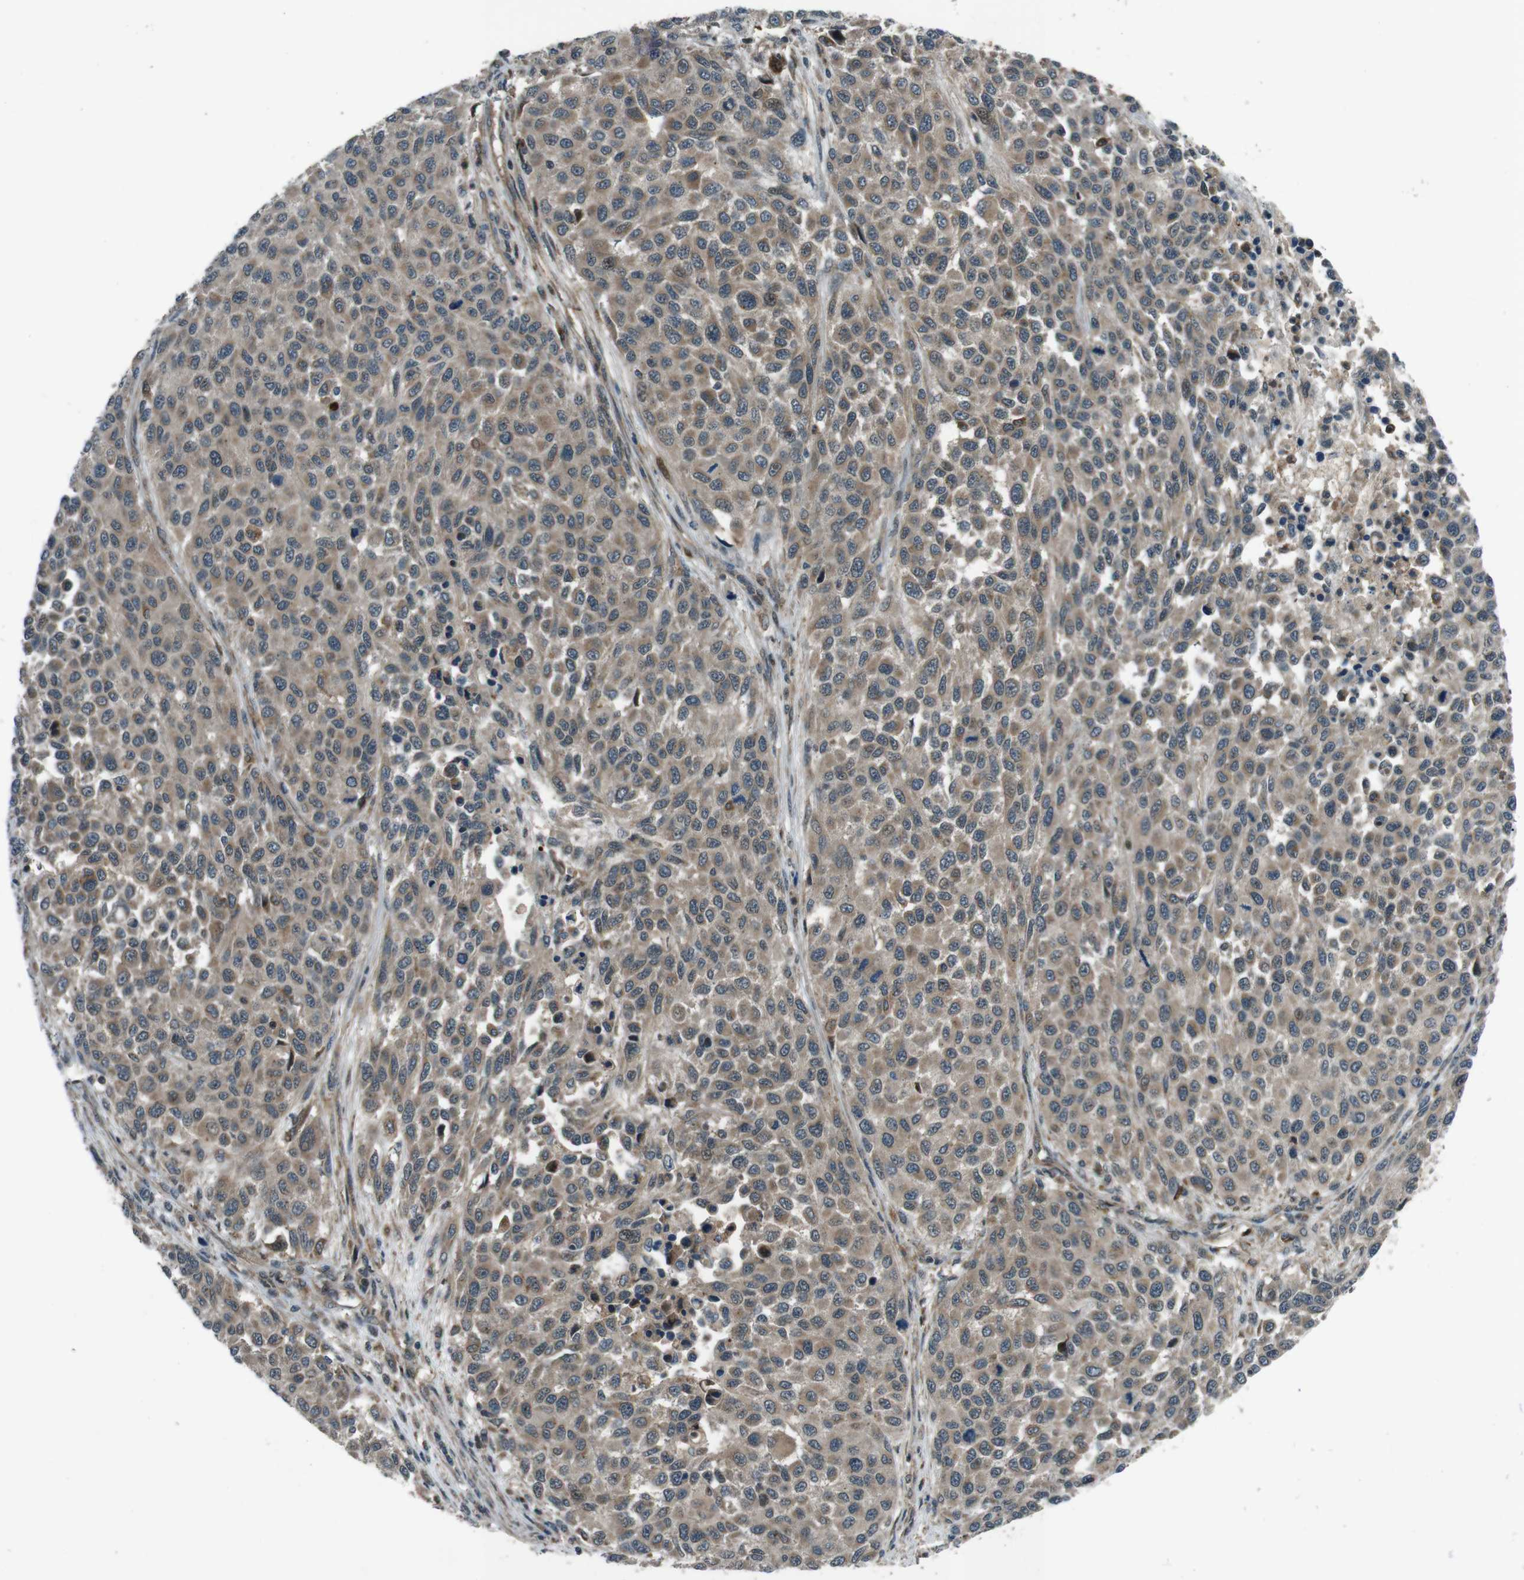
{"staining": {"intensity": "moderate", "quantity": ">75%", "location": "cytoplasmic/membranous"}, "tissue": "melanoma", "cell_type": "Tumor cells", "image_type": "cancer", "snomed": [{"axis": "morphology", "description": "Malignant melanoma, Metastatic site"}, {"axis": "topography", "description": "Lymph node"}], "caption": "Melanoma stained with a protein marker demonstrates moderate staining in tumor cells.", "gene": "SLC27A4", "patient": {"sex": "male", "age": 61}}